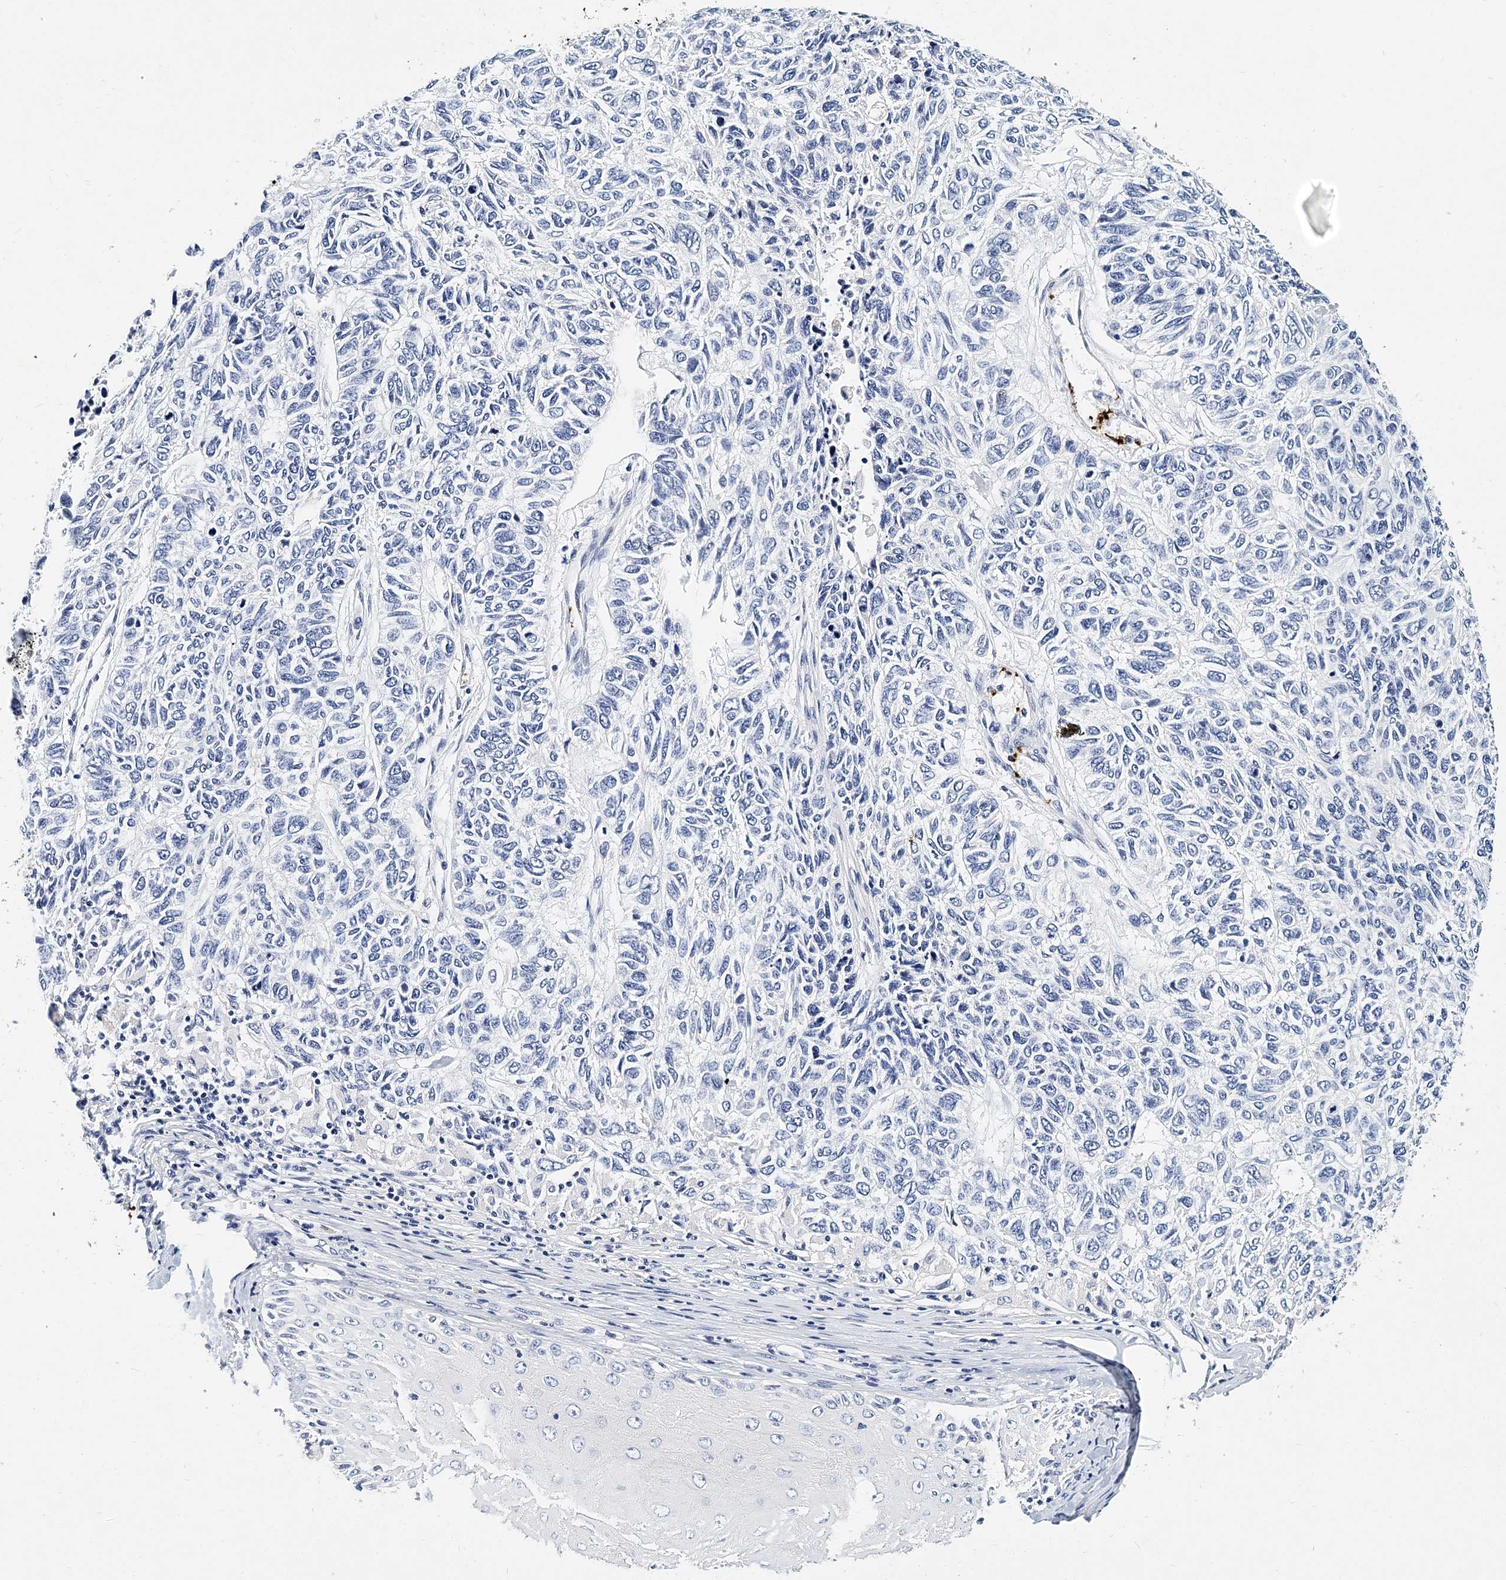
{"staining": {"intensity": "negative", "quantity": "none", "location": "none"}, "tissue": "skin cancer", "cell_type": "Tumor cells", "image_type": "cancer", "snomed": [{"axis": "morphology", "description": "Basal cell carcinoma"}, {"axis": "topography", "description": "Skin"}], "caption": "High magnification brightfield microscopy of basal cell carcinoma (skin) stained with DAB (brown) and counterstained with hematoxylin (blue): tumor cells show no significant positivity.", "gene": "ITGA2B", "patient": {"sex": "female", "age": 65}}